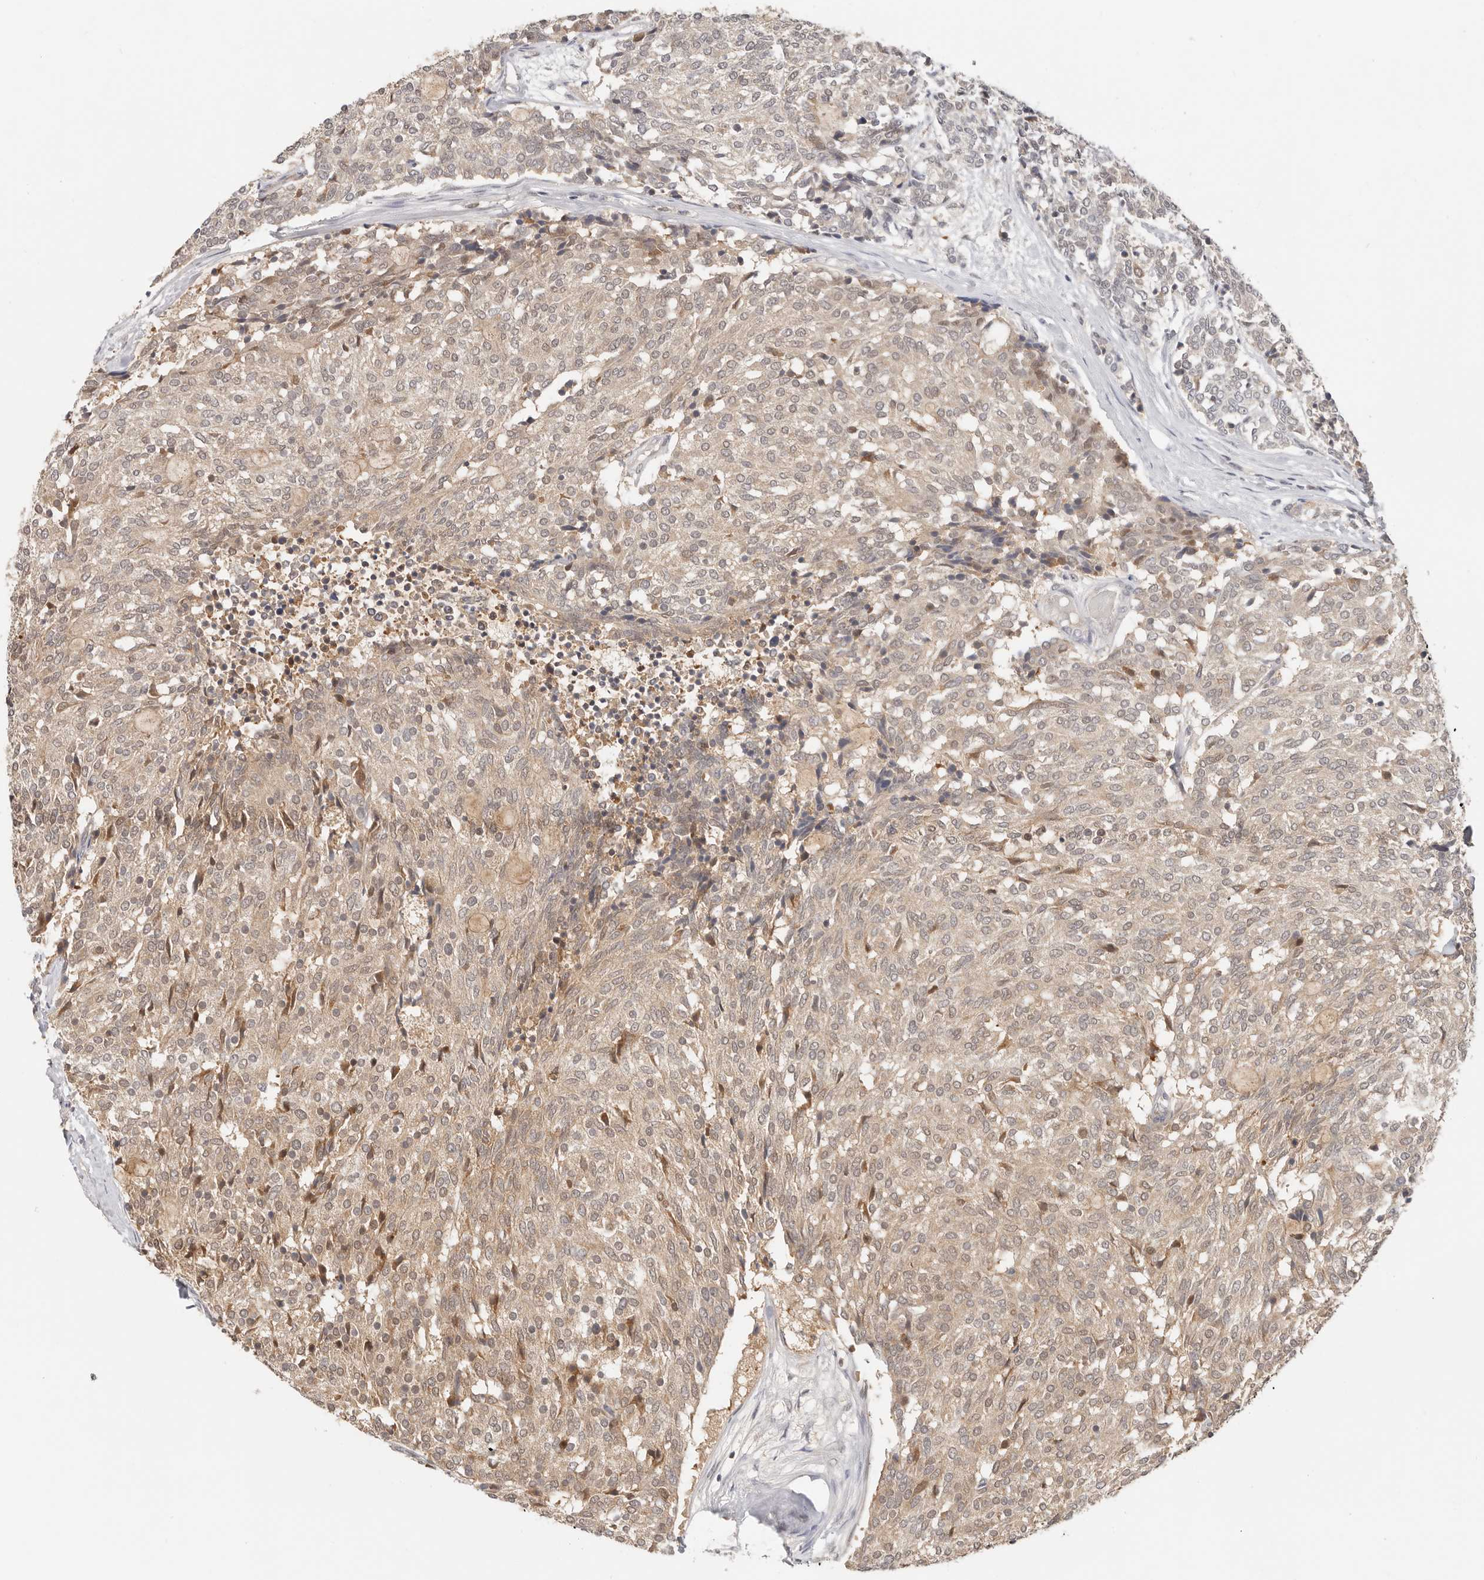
{"staining": {"intensity": "weak", "quantity": ">75%", "location": "cytoplasmic/membranous,nuclear"}, "tissue": "carcinoid", "cell_type": "Tumor cells", "image_type": "cancer", "snomed": [{"axis": "morphology", "description": "Carcinoid, malignant, NOS"}, {"axis": "topography", "description": "Pancreas"}], "caption": "Immunohistochemistry photomicrograph of neoplastic tissue: human carcinoid (malignant) stained using immunohistochemistry reveals low levels of weak protein expression localized specifically in the cytoplasmic/membranous and nuclear of tumor cells, appearing as a cytoplasmic/membranous and nuclear brown color.", "gene": "LARP7", "patient": {"sex": "female", "age": 54}}